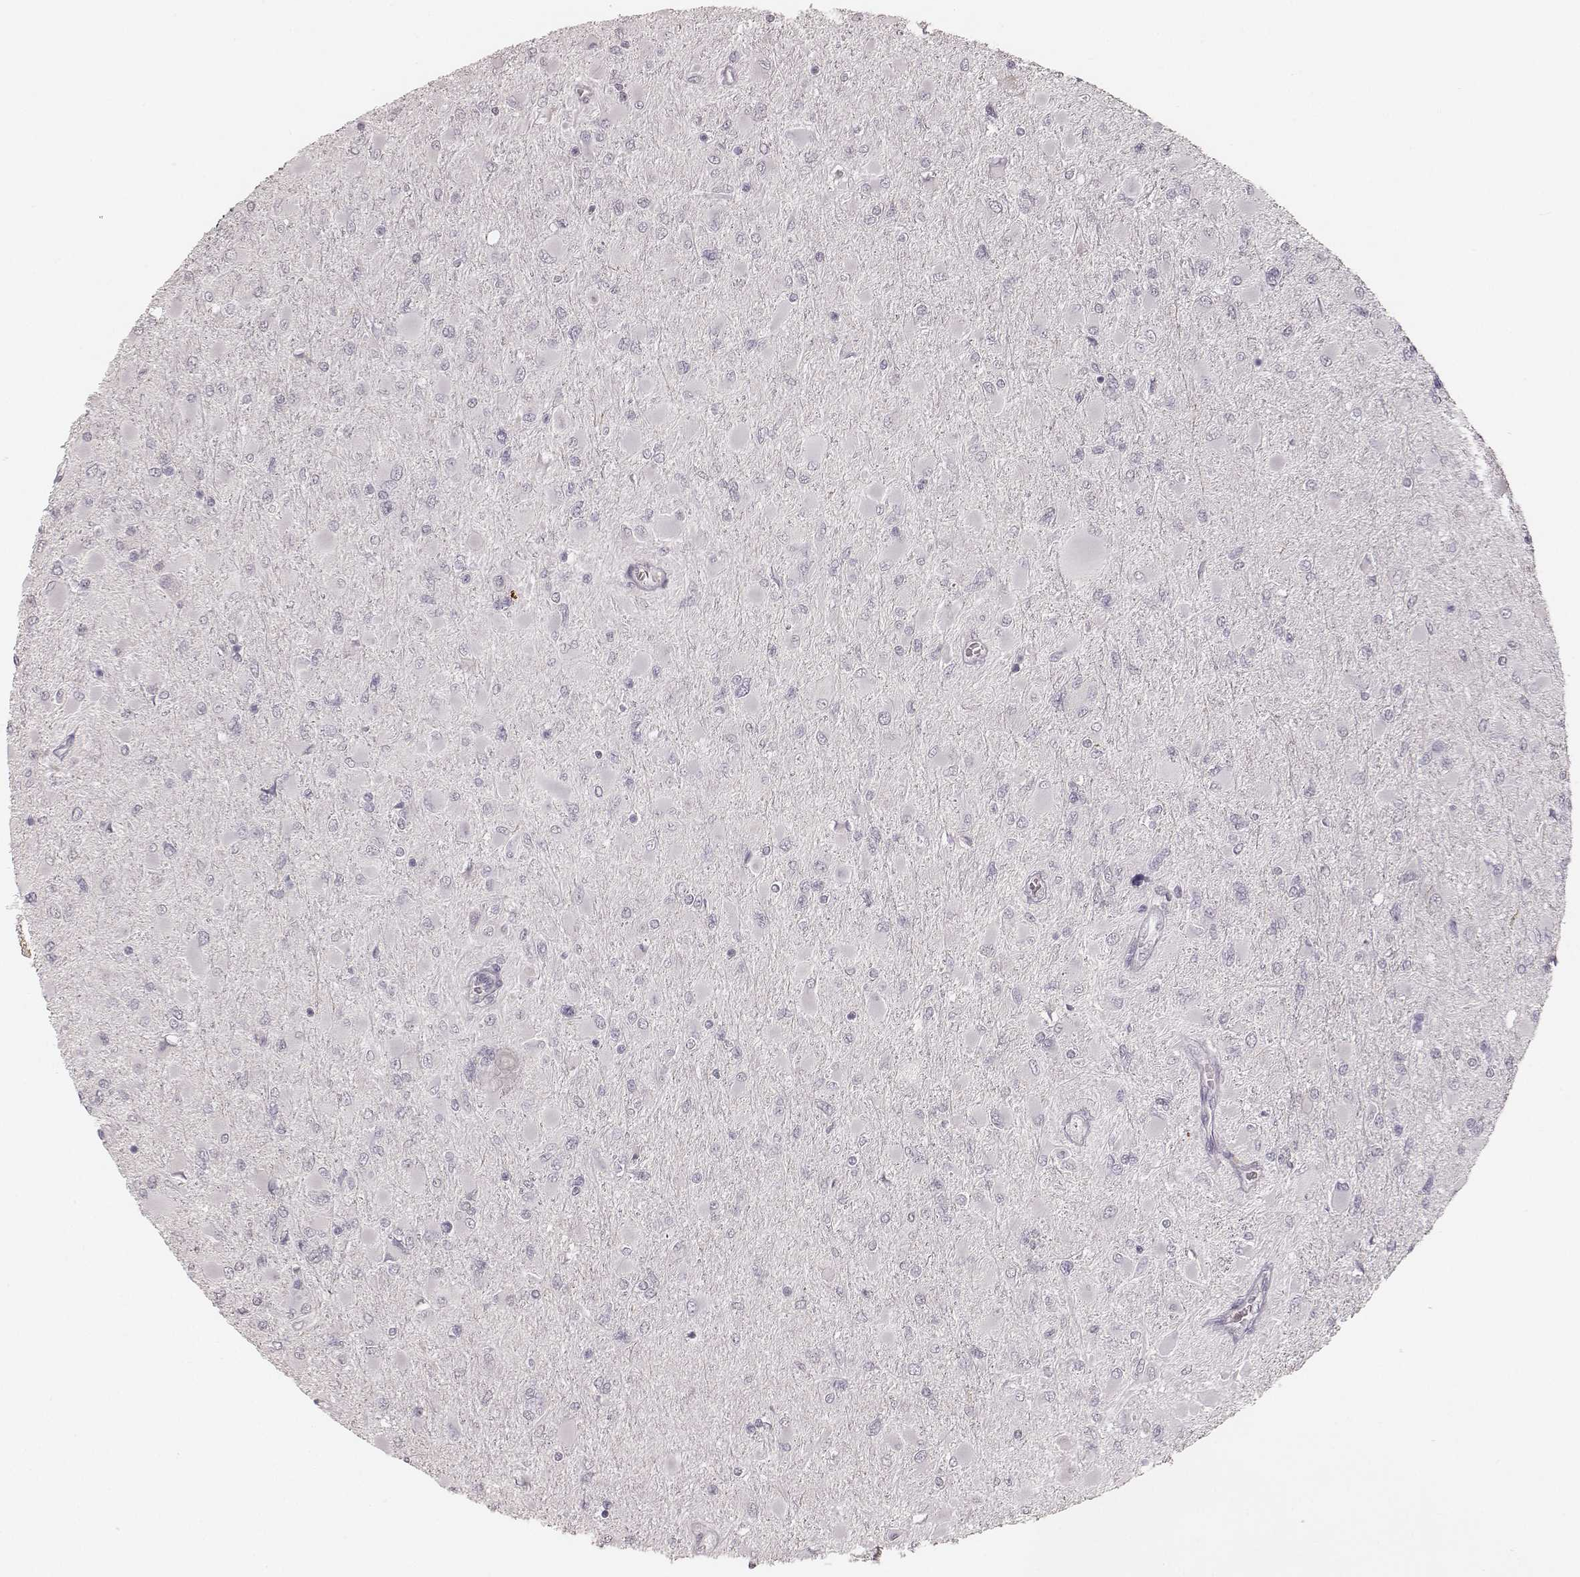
{"staining": {"intensity": "negative", "quantity": "none", "location": "none"}, "tissue": "glioma", "cell_type": "Tumor cells", "image_type": "cancer", "snomed": [{"axis": "morphology", "description": "Glioma, malignant, High grade"}, {"axis": "topography", "description": "Cerebral cortex"}], "caption": "High-grade glioma (malignant) was stained to show a protein in brown. There is no significant expression in tumor cells. (DAB immunohistochemistry visualized using brightfield microscopy, high magnification).", "gene": "MADCAM1", "patient": {"sex": "female", "age": 36}}